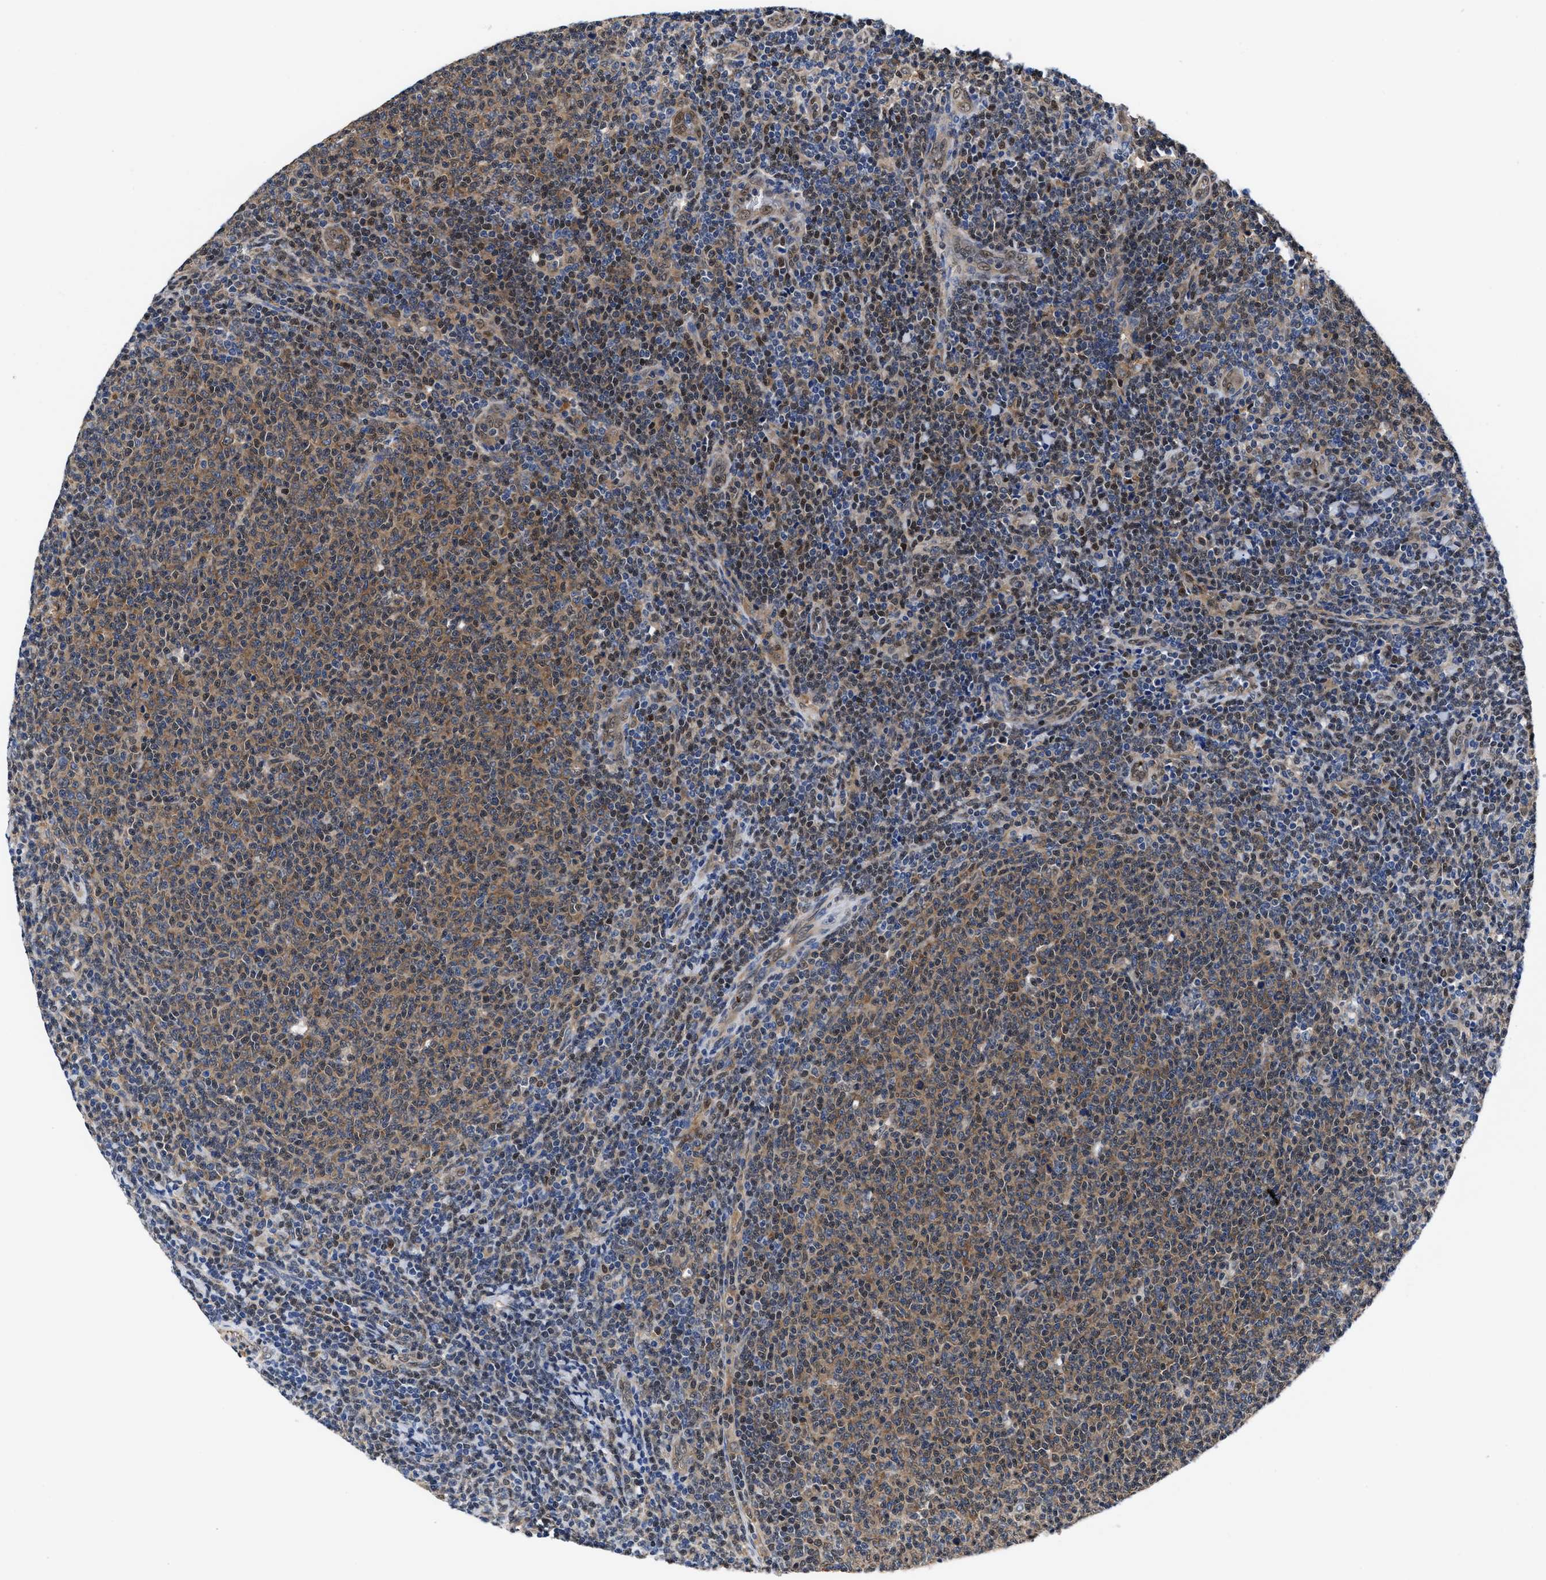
{"staining": {"intensity": "weak", "quantity": "25%-75%", "location": "cytoplasmic/membranous"}, "tissue": "lymphoma", "cell_type": "Tumor cells", "image_type": "cancer", "snomed": [{"axis": "morphology", "description": "Malignant lymphoma, non-Hodgkin's type, Low grade"}, {"axis": "topography", "description": "Lymph node"}], "caption": "Immunohistochemistry staining of malignant lymphoma, non-Hodgkin's type (low-grade), which demonstrates low levels of weak cytoplasmic/membranous positivity in approximately 25%-75% of tumor cells indicating weak cytoplasmic/membranous protein staining. The staining was performed using DAB (3,3'-diaminobenzidine) (brown) for protein detection and nuclei were counterstained in hematoxylin (blue).", "gene": "ACLY", "patient": {"sex": "male", "age": 66}}